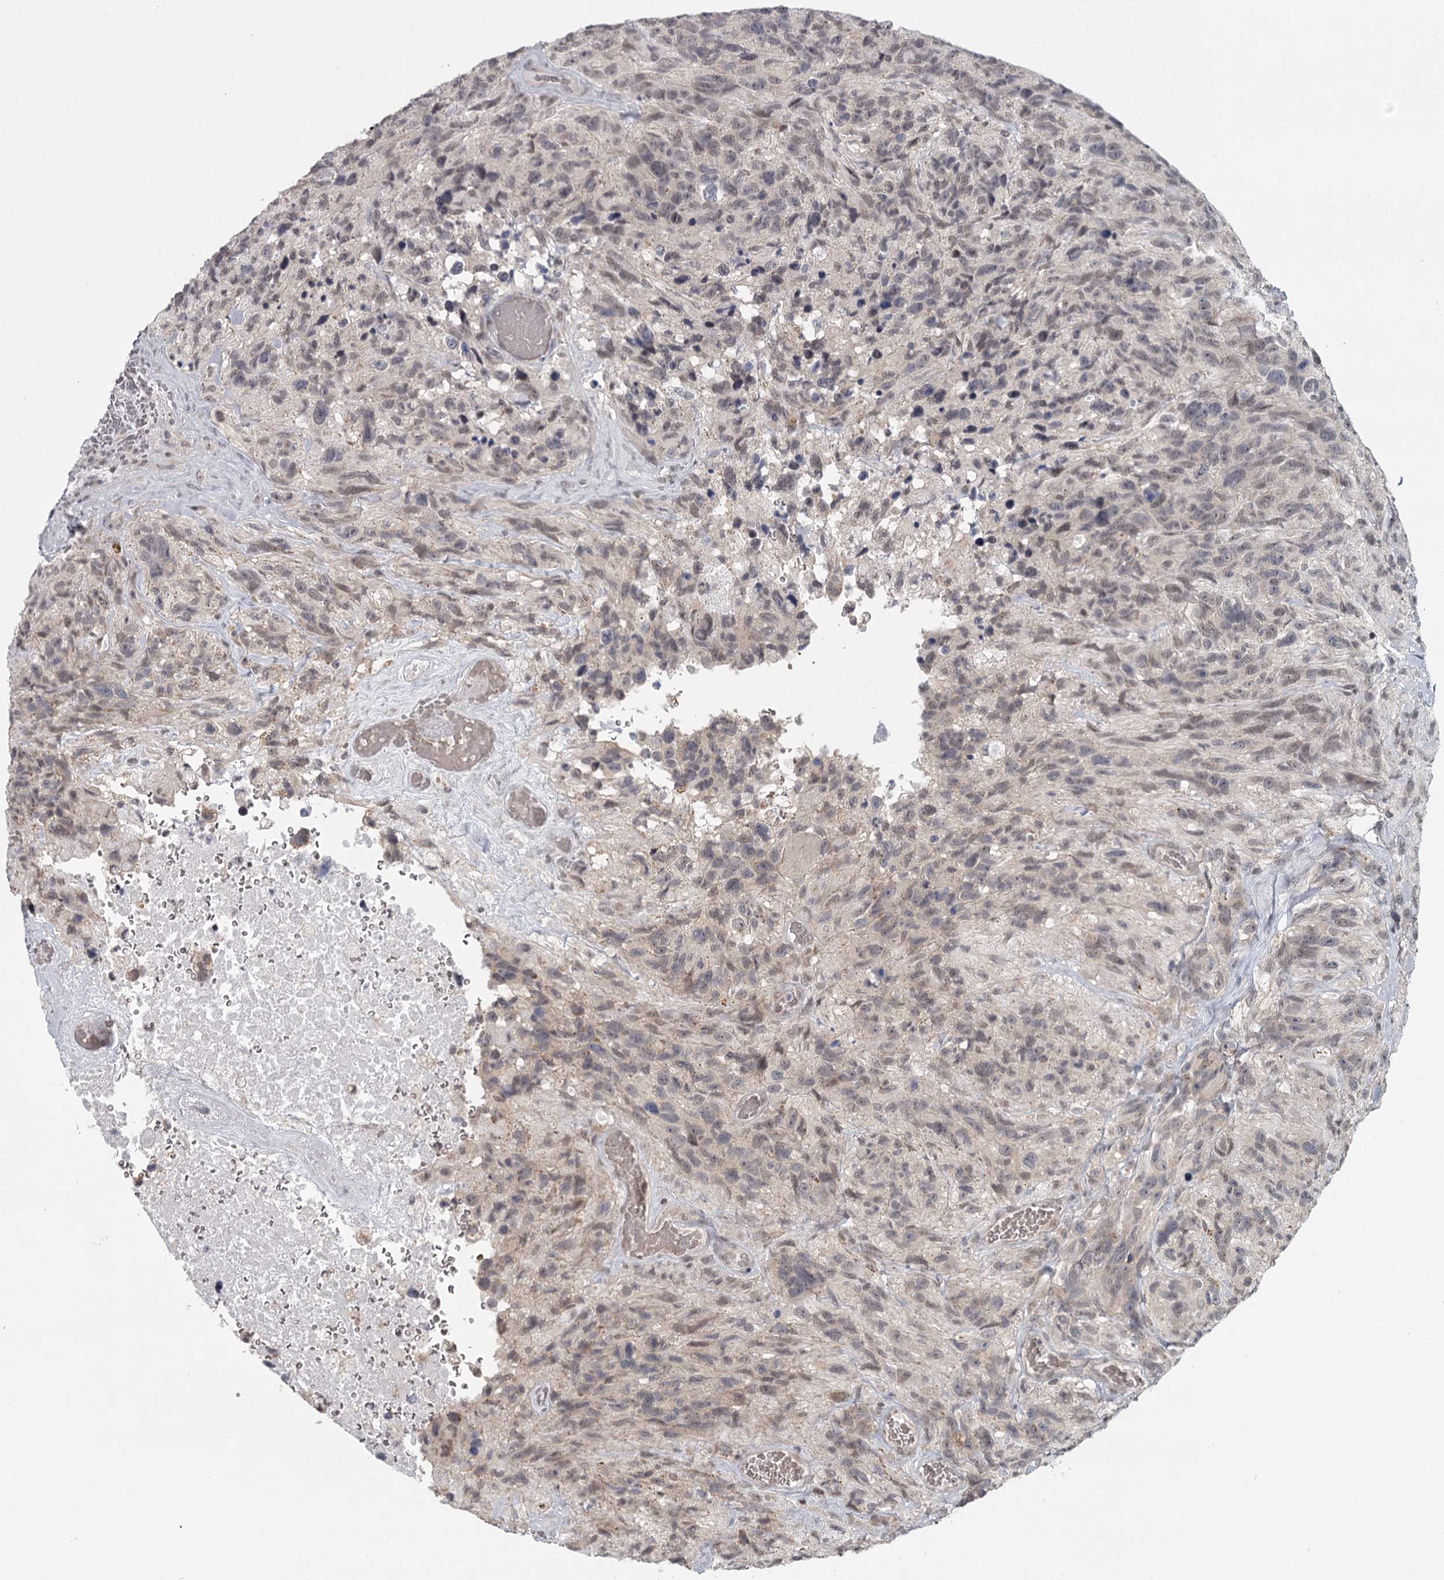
{"staining": {"intensity": "weak", "quantity": "25%-75%", "location": "nuclear"}, "tissue": "glioma", "cell_type": "Tumor cells", "image_type": "cancer", "snomed": [{"axis": "morphology", "description": "Glioma, malignant, High grade"}, {"axis": "topography", "description": "Brain"}], "caption": "About 25%-75% of tumor cells in glioma display weak nuclear protein positivity as visualized by brown immunohistochemical staining.", "gene": "FAM13C", "patient": {"sex": "male", "age": 69}}